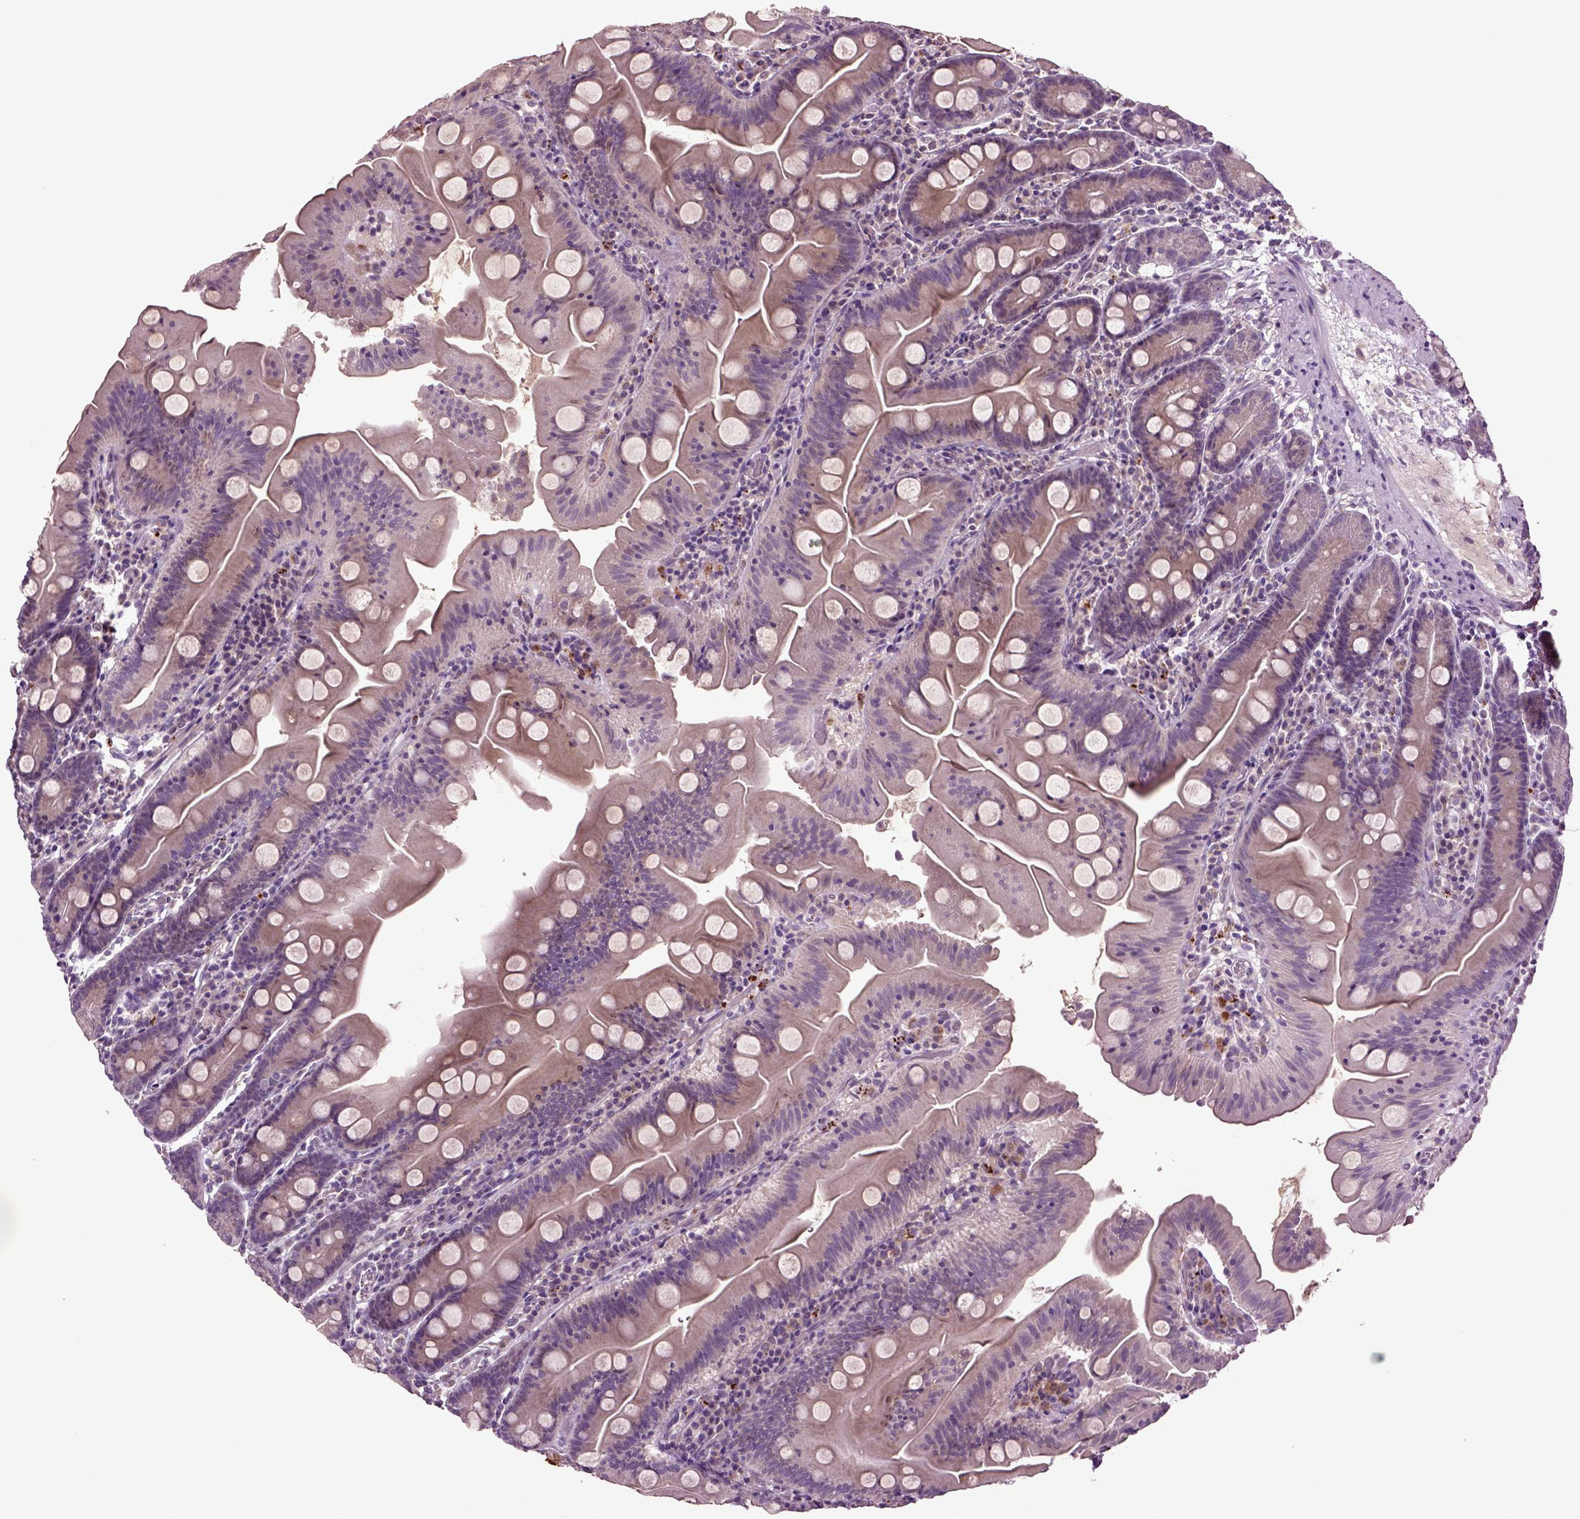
{"staining": {"intensity": "weak", "quantity": "25%-75%", "location": "cytoplasmic/membranous"}, "tissue": "small intestine", "cell_type": "Glandular cells", "image_type": "normal", "snomed": [{"axis": "morphology", "description": "Normal tissue, NOS"}, {"axis": "topography", "description": "Small intestine"}], "caption": "Immunohistochemistry image of unremarkable small intestine: human small intestine stained using IHC displays low levels of weak protein expression localized specifically in the cytoplasmic/membranous of glandular cells, appearing as a cytoplasmic/membranous brown color.", "gene": "SLC17A6", "patient": {"sex": "male", "age": 37}}